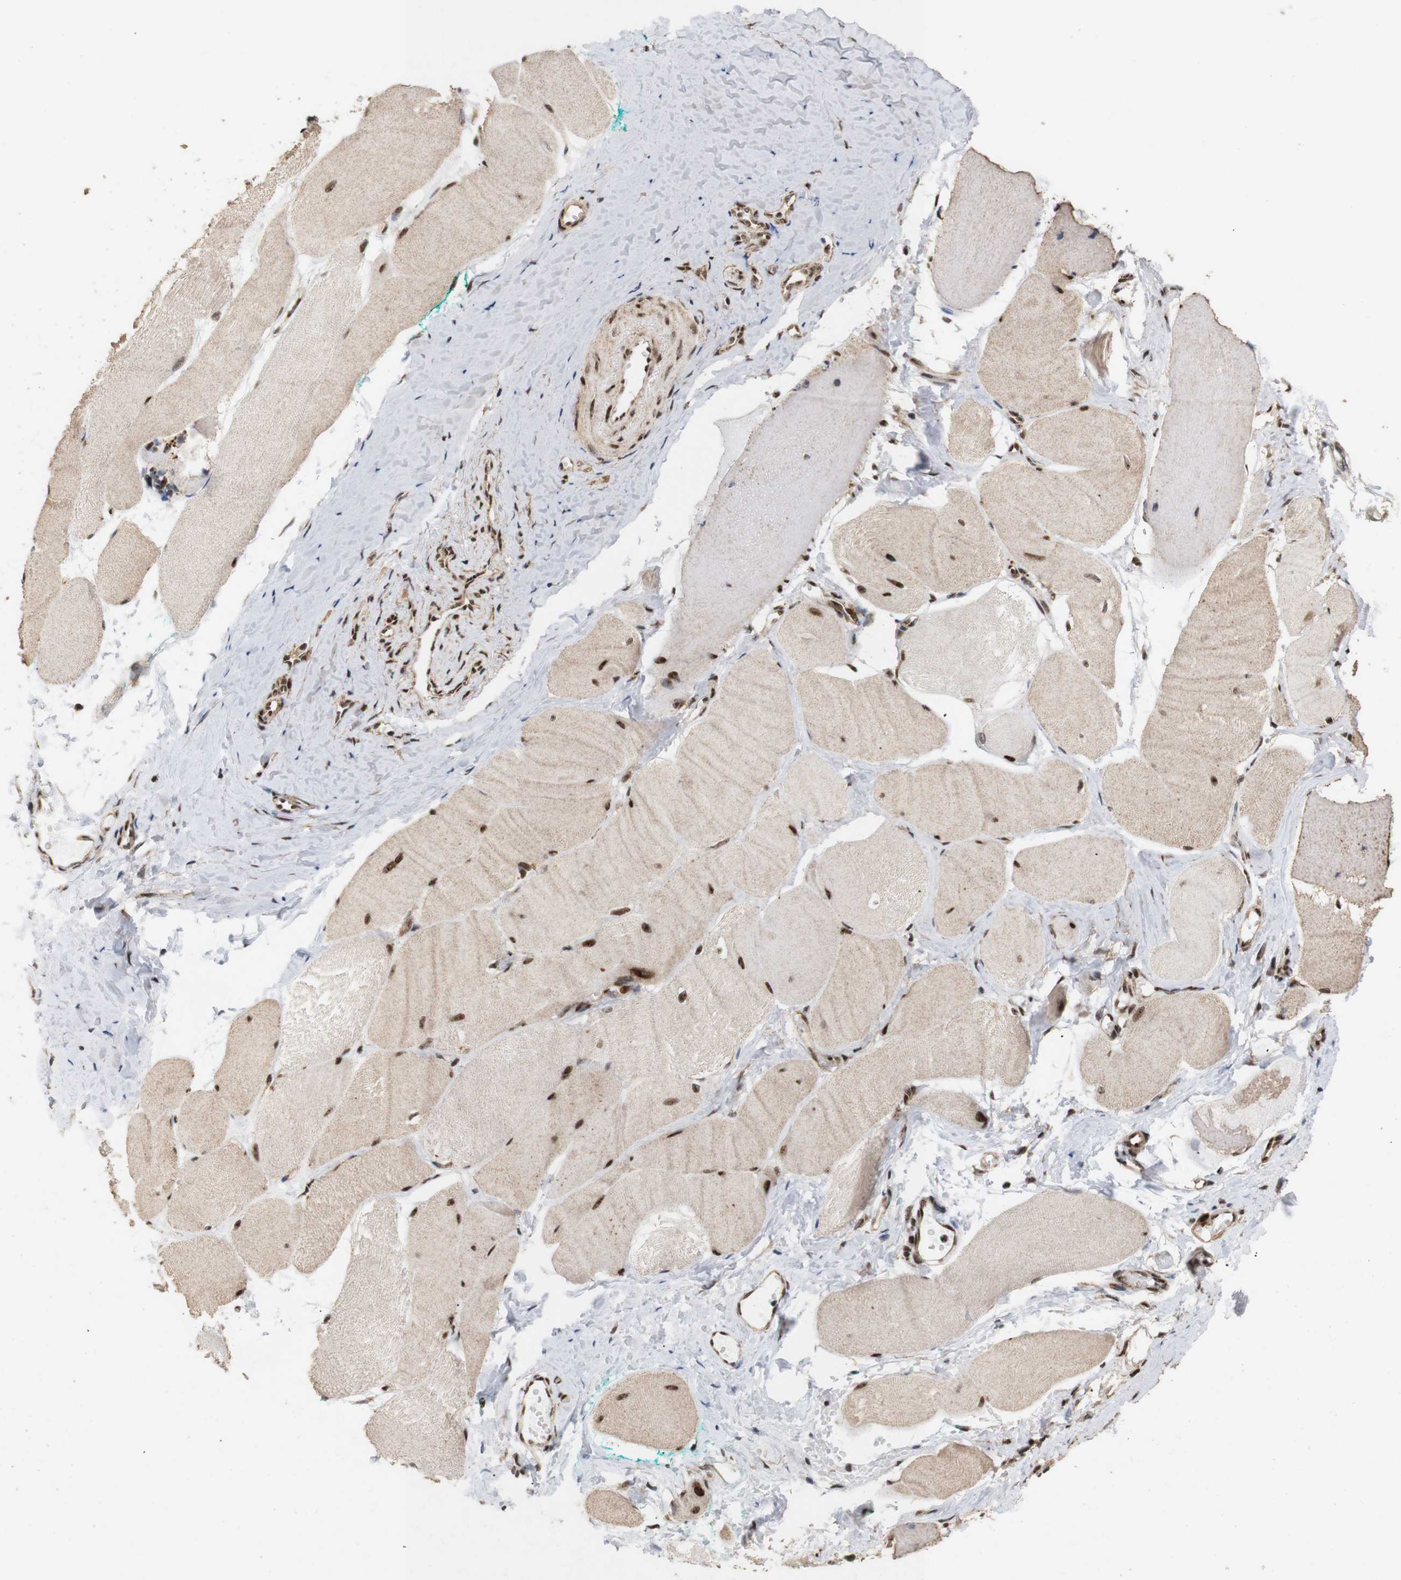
{"staining": {"intensity": "moderate", "quantity": ">75%", "location": "cytoplasmic/membranous,nuclear"}, "tissue": "skeletal muscle", "cell_type": "Myocytes", "image_type": "normal", "snomed": [{"axis": "morphology", "description": "Normal tissue, NOS"}, {"axis": "morphology", "description": "Squamous cell carcinoma, NOS"}, {"axis": "topography", "description": "Skeletal muscle"}], "caption": "Protein staining shows moderate cytoplasmic/membranous,nuclear expression in about >75% of myocytes in benign skeletal muscle. Using DAB (brown) and hematoxylin (blue) stains, captured at high magnification using brightfield microscopy.", "gene": "PYM1", "patient": {"sex": "male", "age": 51}}